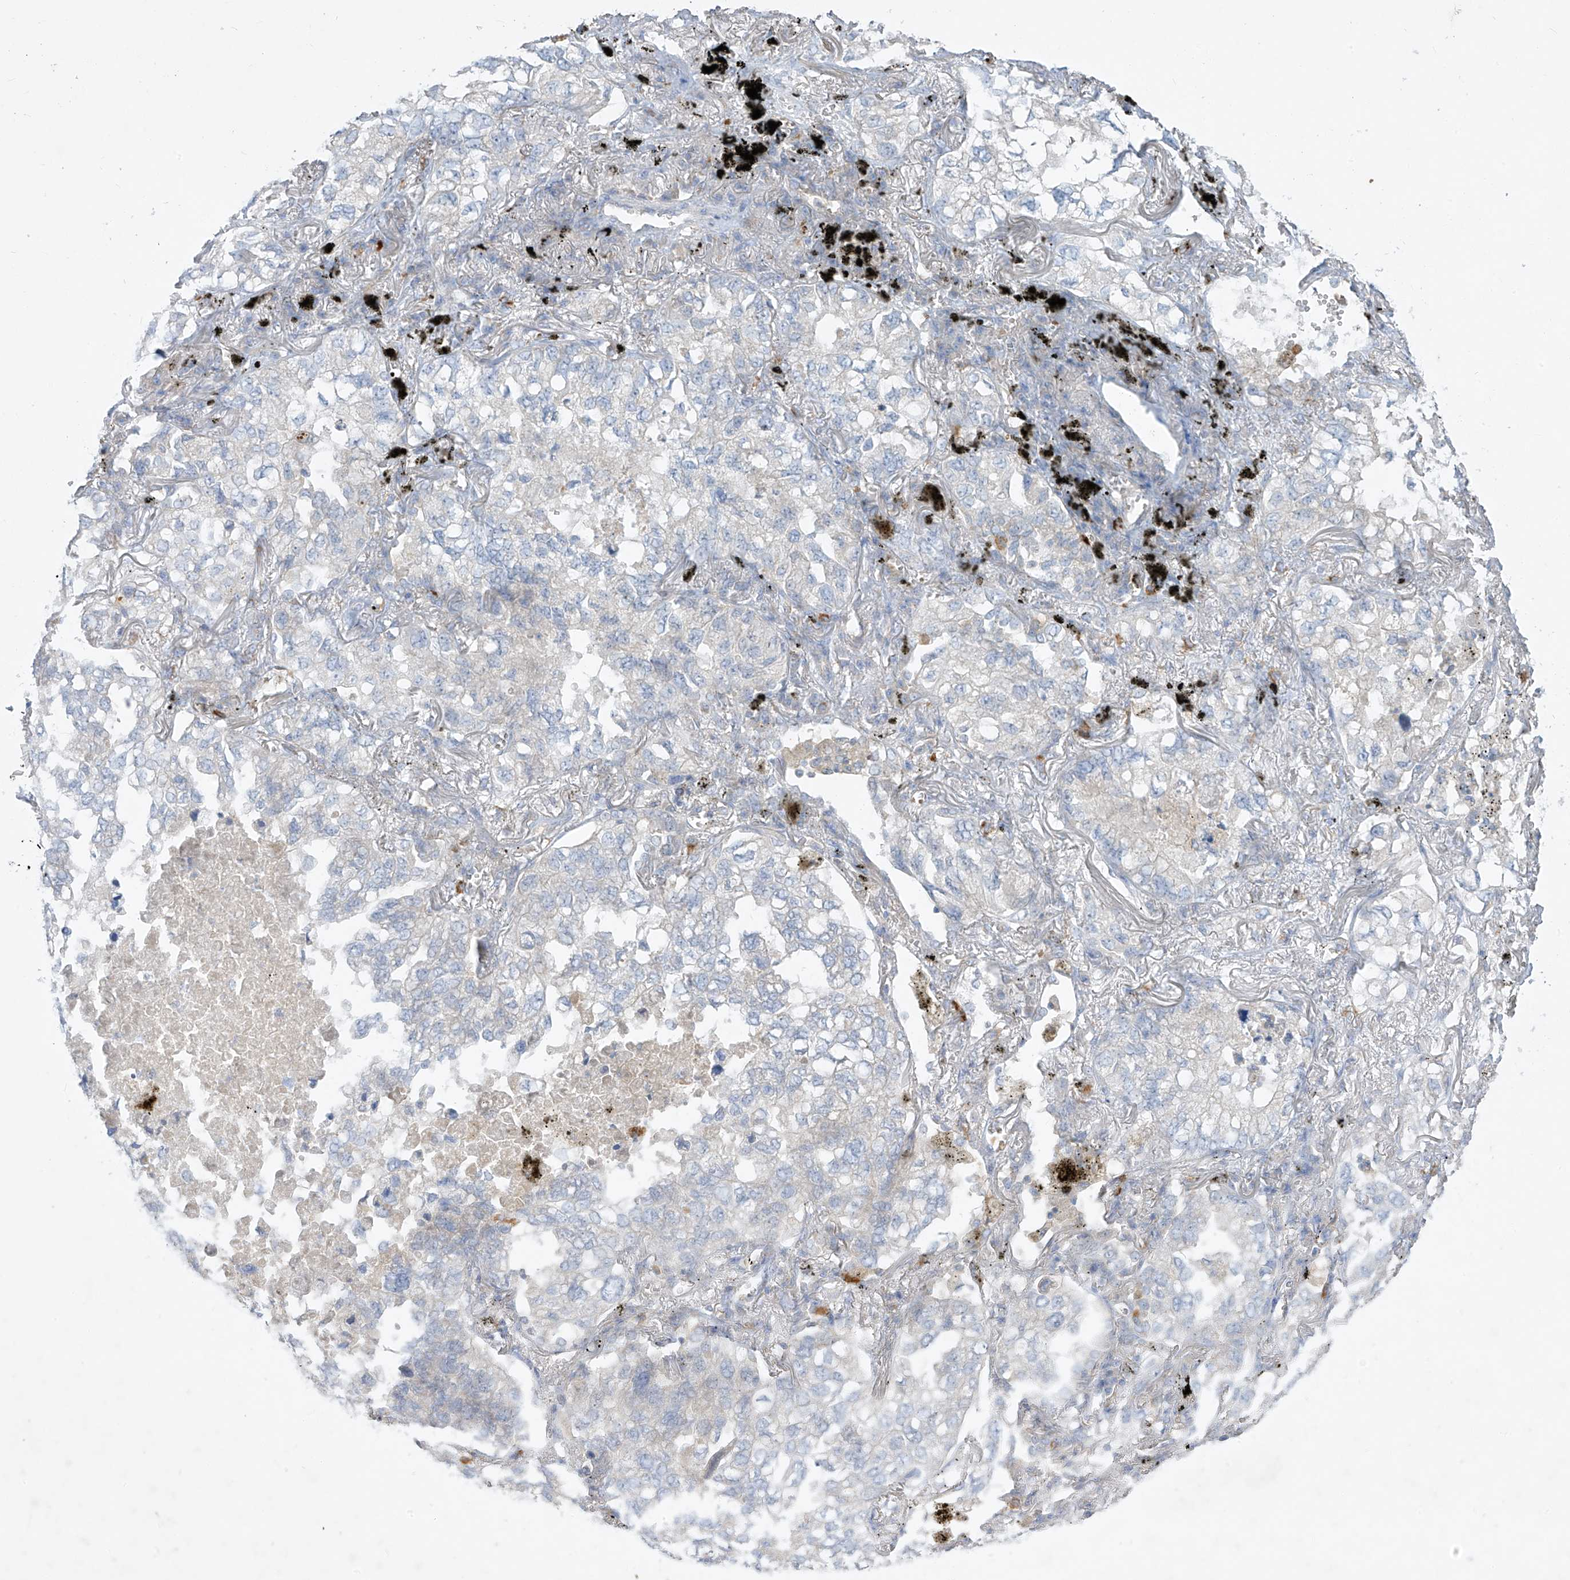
{"staining": {"intensity": "negative", "quantity": "none", "location": "none"}, "tissue": "lung cancer", "cell_type": "Tumor cells", "image_type": "cancer", "snomed": [{"axis": "morphology", "description": "Adenocarcinoma, NOS"}, {"axis": "topography", "description": "Lung"}], "caption": "Immunohistochemistry photomicrograph of neoplastic tissue: lung adenocarcinoma stained with DAB shows no significant protein expression in tumor cells. (IHC, brightfield microscopy, high magnification).", "gene": "DGKQ", "patient": {"sex": "male", "age": 65}}